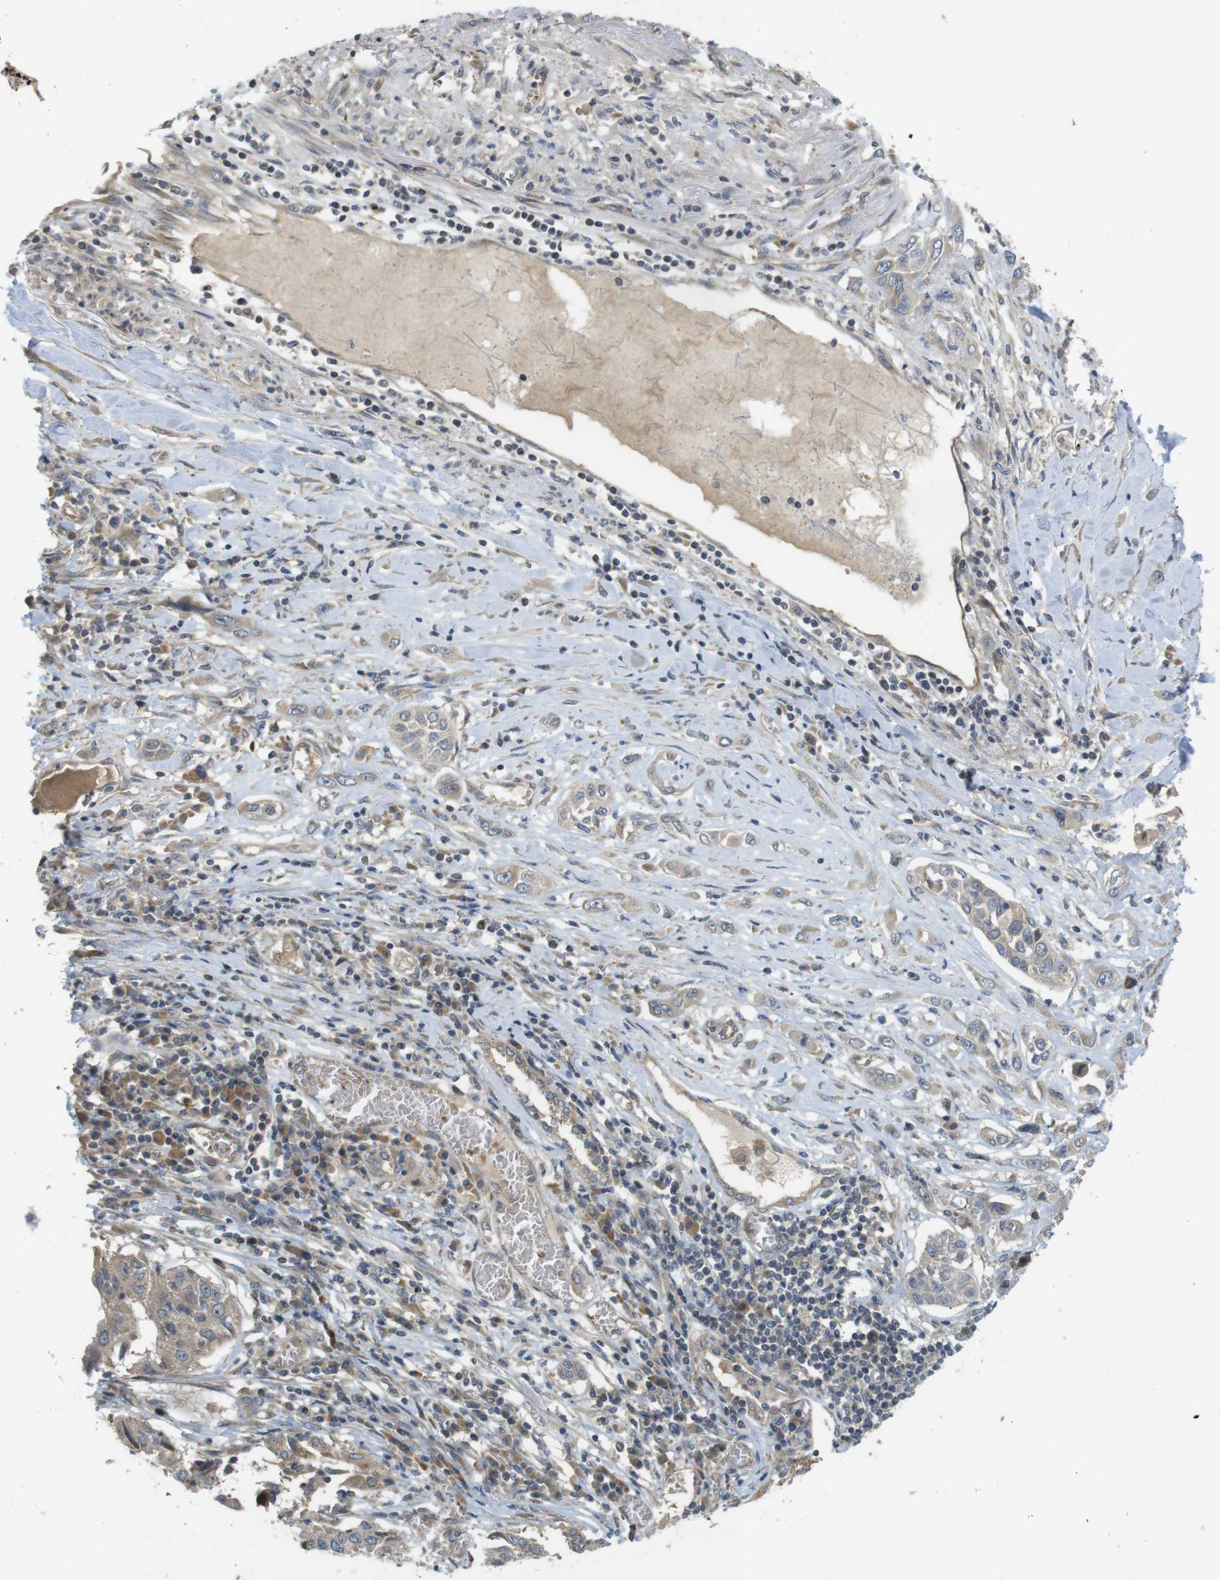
{"staining": {"intensity": "weak", "quantity": "25%-75%", "location": "cytoplasmic/membranous"}, "tissue": "lung cancer", "cell_type": "Tumor cells", "image_type": "cancer", "snomed": [{"axis": "morphology", "description": "Squamous cell carcinoma, NOS"}, {"axis": "topography", "description": "Lung"}], "caption": "Weak cytoplasmic/membranous positivity is seen in approximately 25%-75% of tumor cells in squamous cell carcinoma (lung).", "gene": "CLTC", "patient": {"sex": "male", "age": 71}}